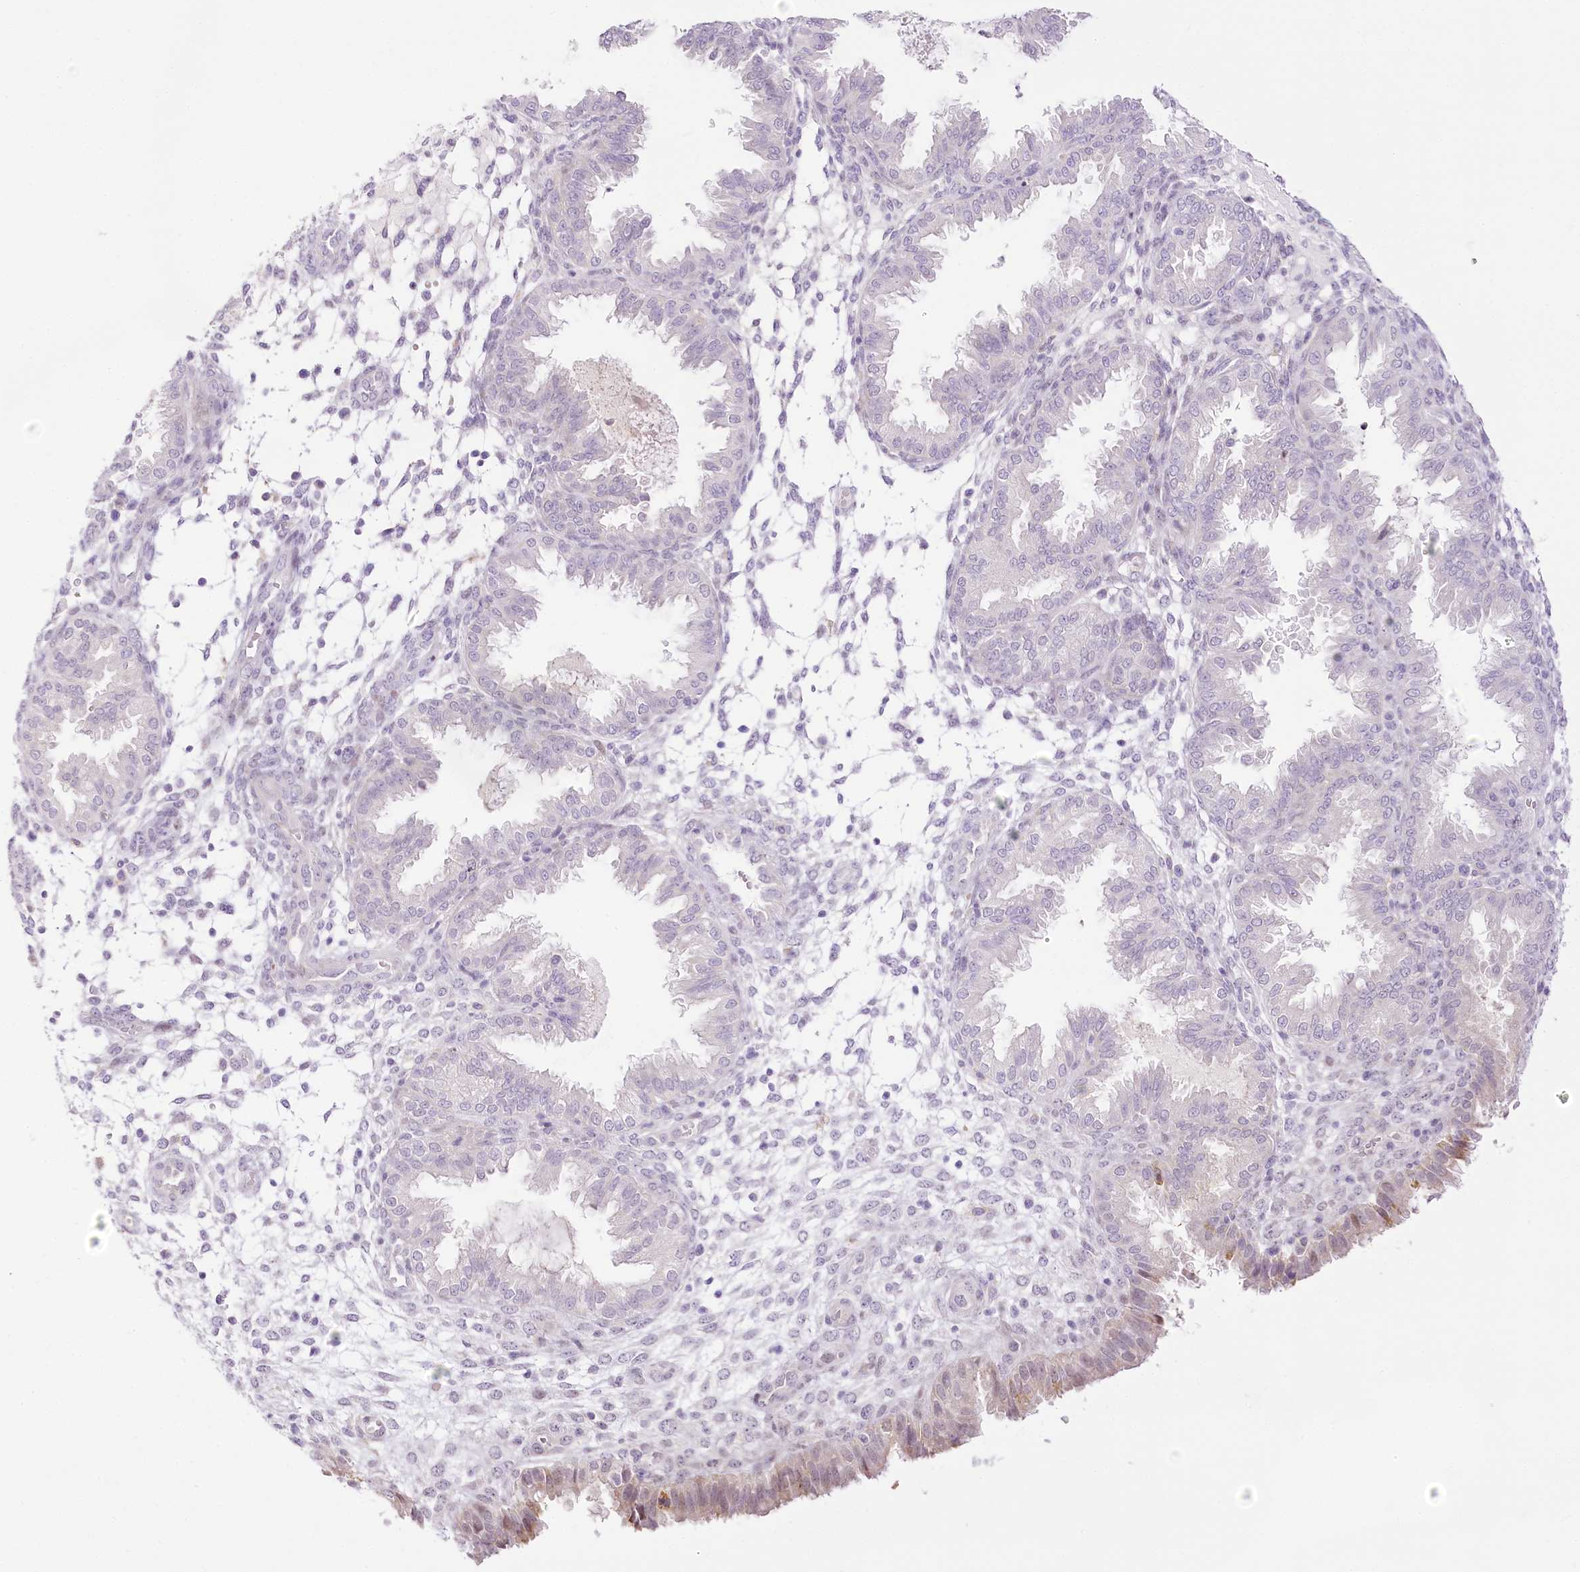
{"staining": {"intensity": "negative", "quantity": "none", "location": "none"}, "tissue": "endometrium", "cell_type": "Cells in endometrial stroma", "image_type": "normal", "snomed": [{"axis": "morphology", "description": "Normal tissue, NOS"}, {"axis": "topography", "description": "Endometrium"}], "caption": "Immunohistochemical staining of normal endometrium displays no significant expression in cells in endometrial stroma. The staining is performed using DAB brown chromogen with nuclei counter-stained in using hematoxylin.", "gene": "CCDC30", "patient": {"sex": "female", "age": 33}}